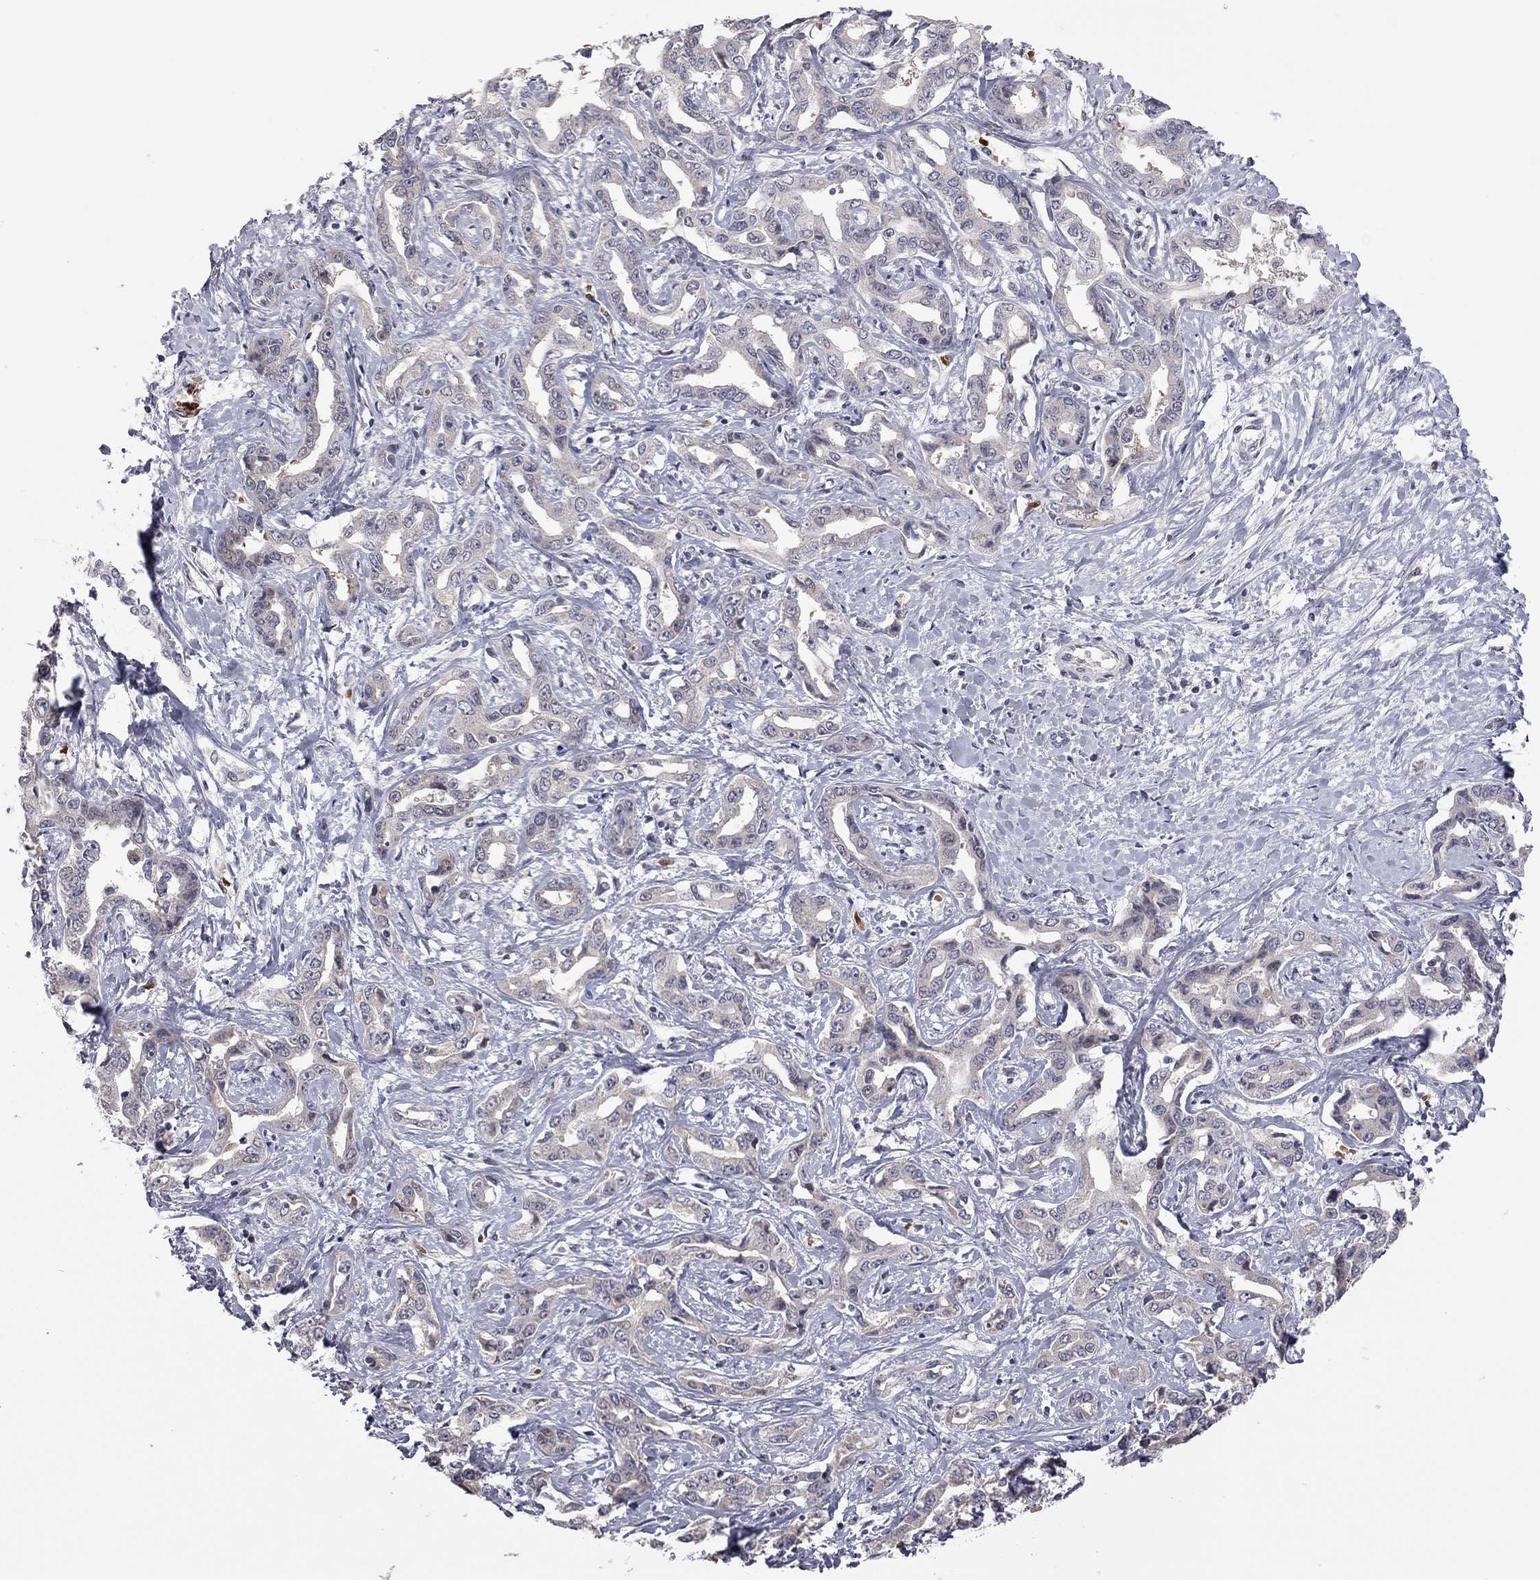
{"staining": {"intensity": "negative", "quantity": "none", "location": "none"}, "tissue": "liver cancer", "cell_type": "Tumor cells", "image_type": "cancer", "snomed": [{"axis": "morphology", "description": "Cholangiocarcinoma"}, {"axis": "topography", "description": "Liver"}], "caption": "The micrograph exhibits no staining of tumor cells in cholangiocarcinoma (liver). Brightfield microscopy of immunohistochemistry stained with DAB (brown) and hematoxylin (blue), captured at high magnification.", "gene": "MC3R", "patient": {"sex": "male", "age": 59}}